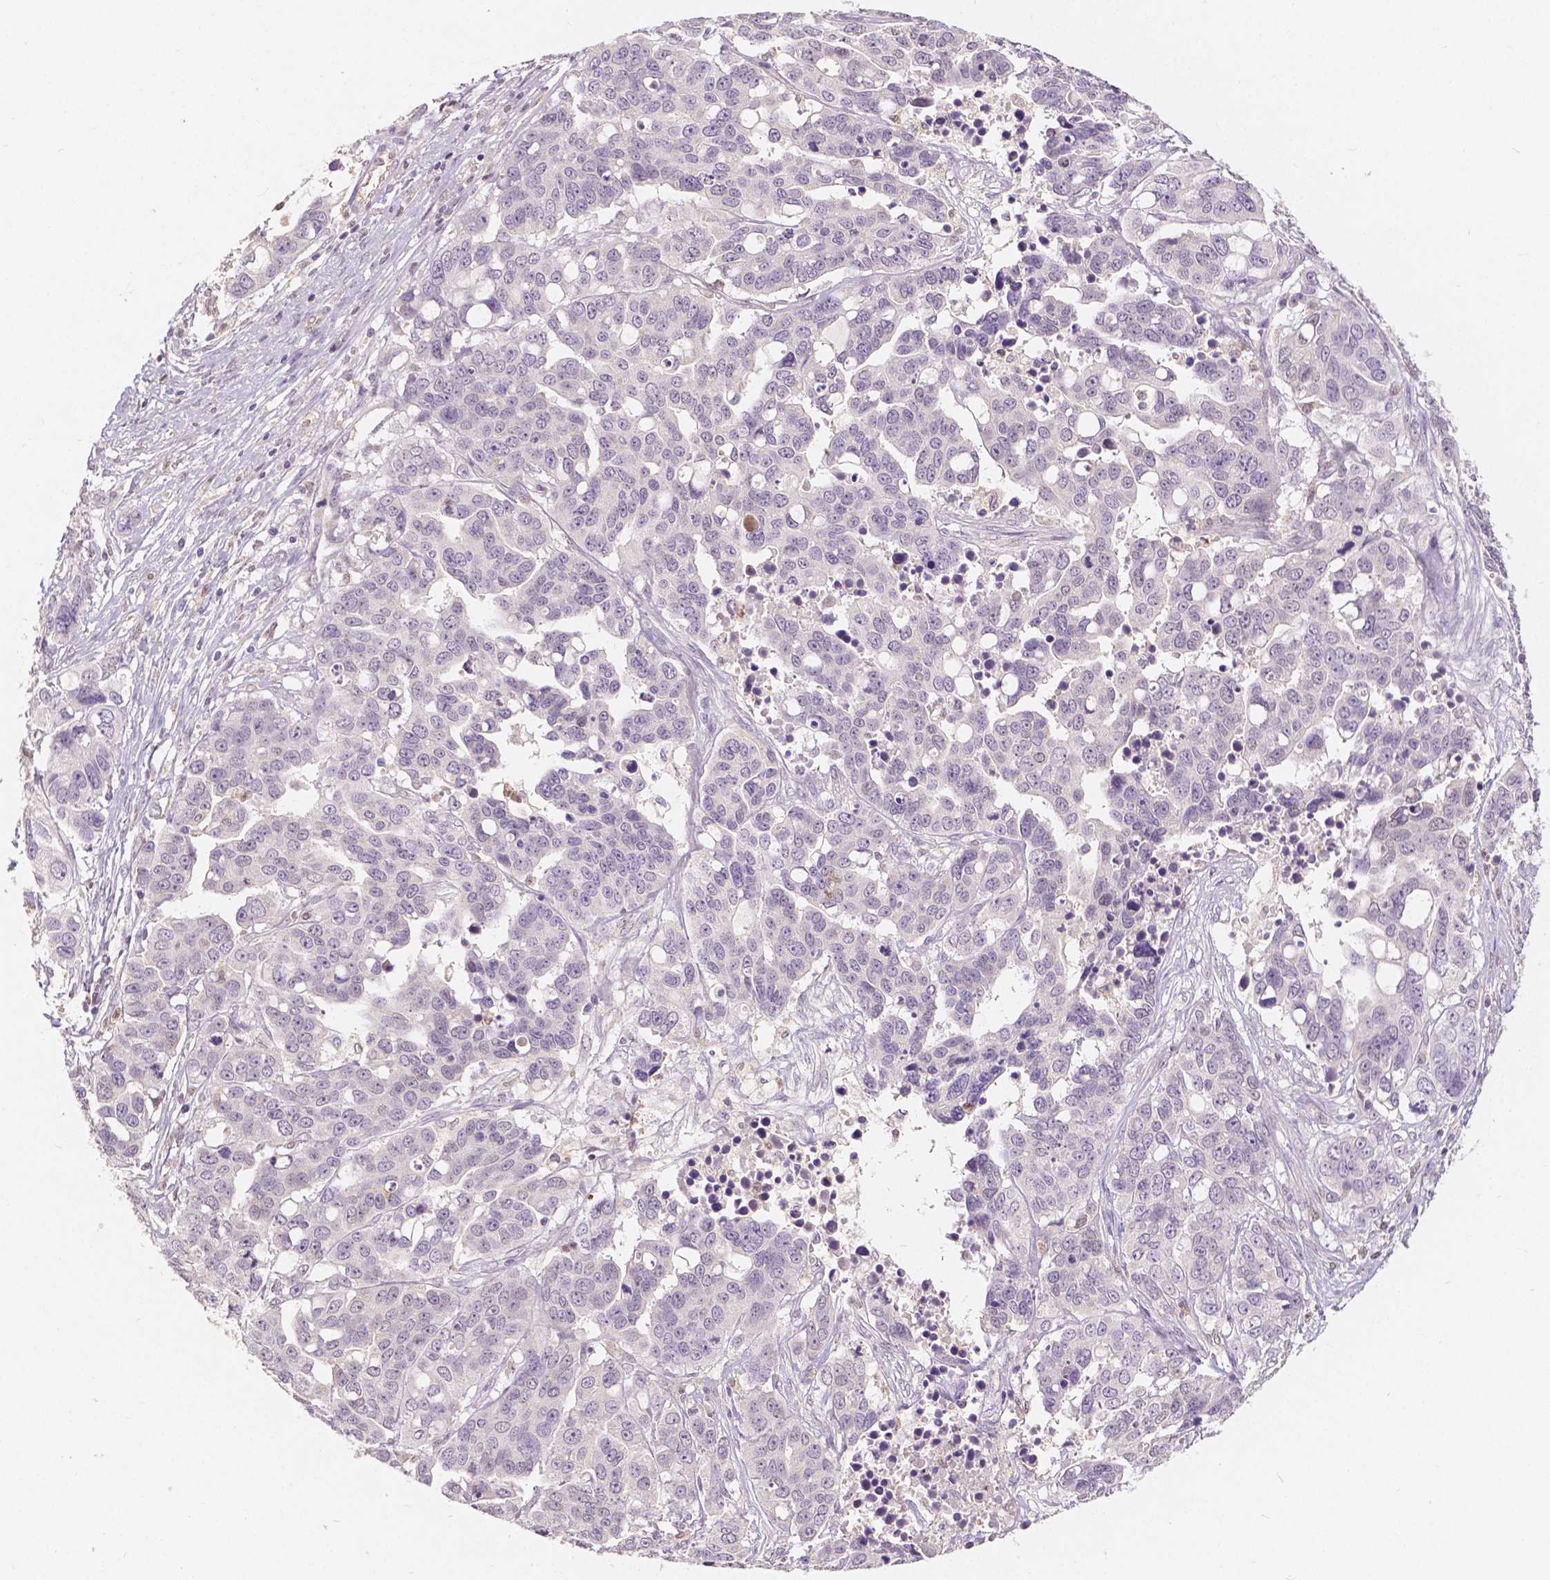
{"staining": {"intensity": "negative", "quantity": "none", "location": "none"}, "tissue": "ovarian cancer", "cell_type": "Tumor cells", "image_type": "cancer", "snomed": [{"axis": "morphology", "description": "Carcinoma, endometroid"}, {"axis": "topography", "description": "Ovary"}], "caption": "A photomicrograph of endometroid carcinoma (ovarian) stained for a protein reveals no brown staining in tumor cells.", "gene": "NAPRT", "patient": {"sex": "female", "age": 78}}